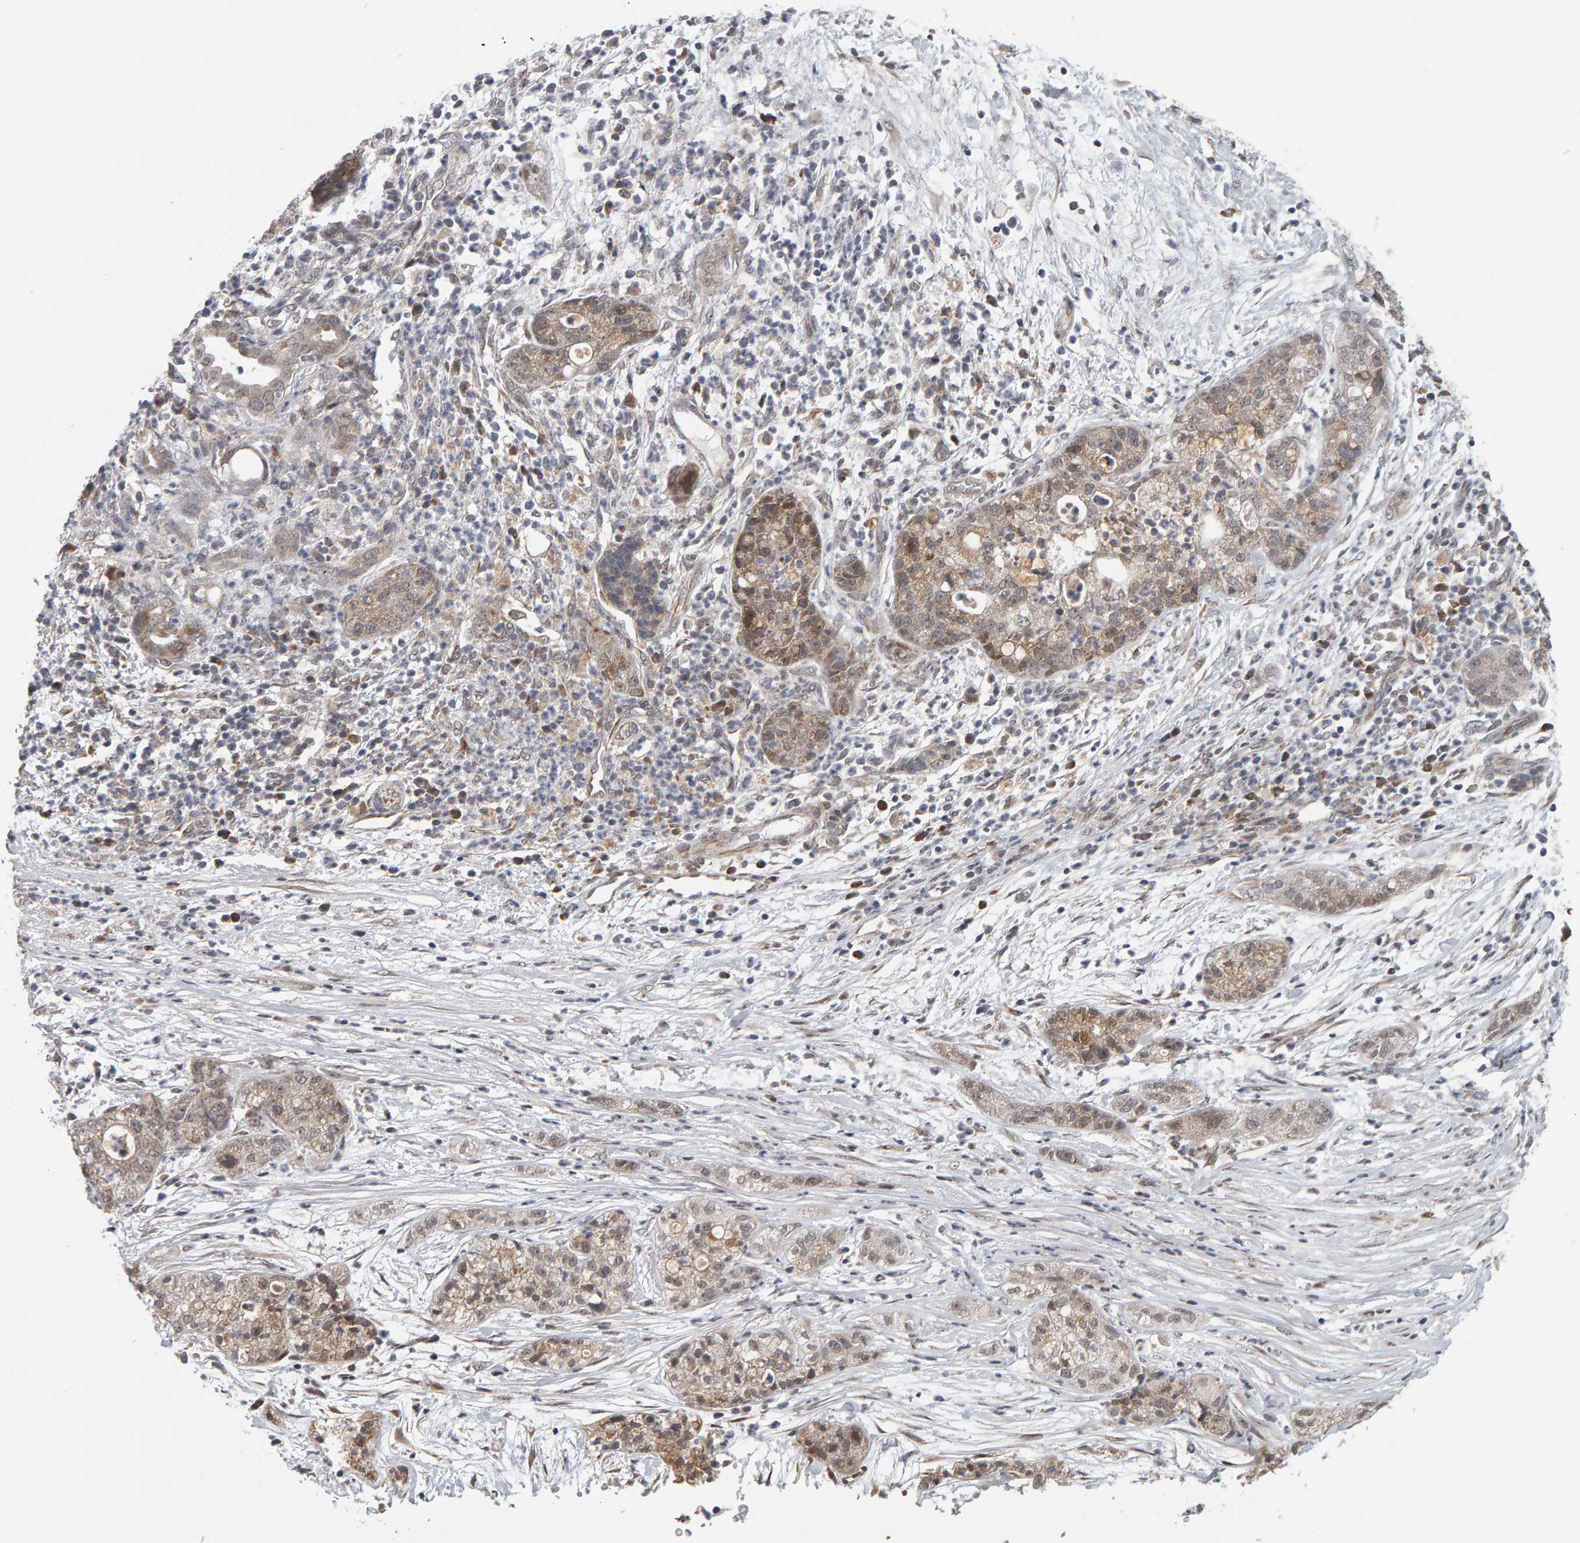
{"staining": {"intensity": "weak", "quantity": "25%-75%", "location": "cytoplasmic/membranous,nuclear"}, "tissue": "pancreatic cancer", "cell_type": "Tumor cells", "image_type": "cancer", "snomed": [{"axis": "morphology", "description": "Adenocarcinoma, NOS"}, {"axis": "topography", "description": "Pancreas"}], "caption": "A brown stain labels weak cytoplasmic/membranous and nuclear expression of a protein in pancreatic cancer (adenocarcinoma) tumor cells.", "gene": "DAP3", "patient": {"sex": "female", "age": 78}}